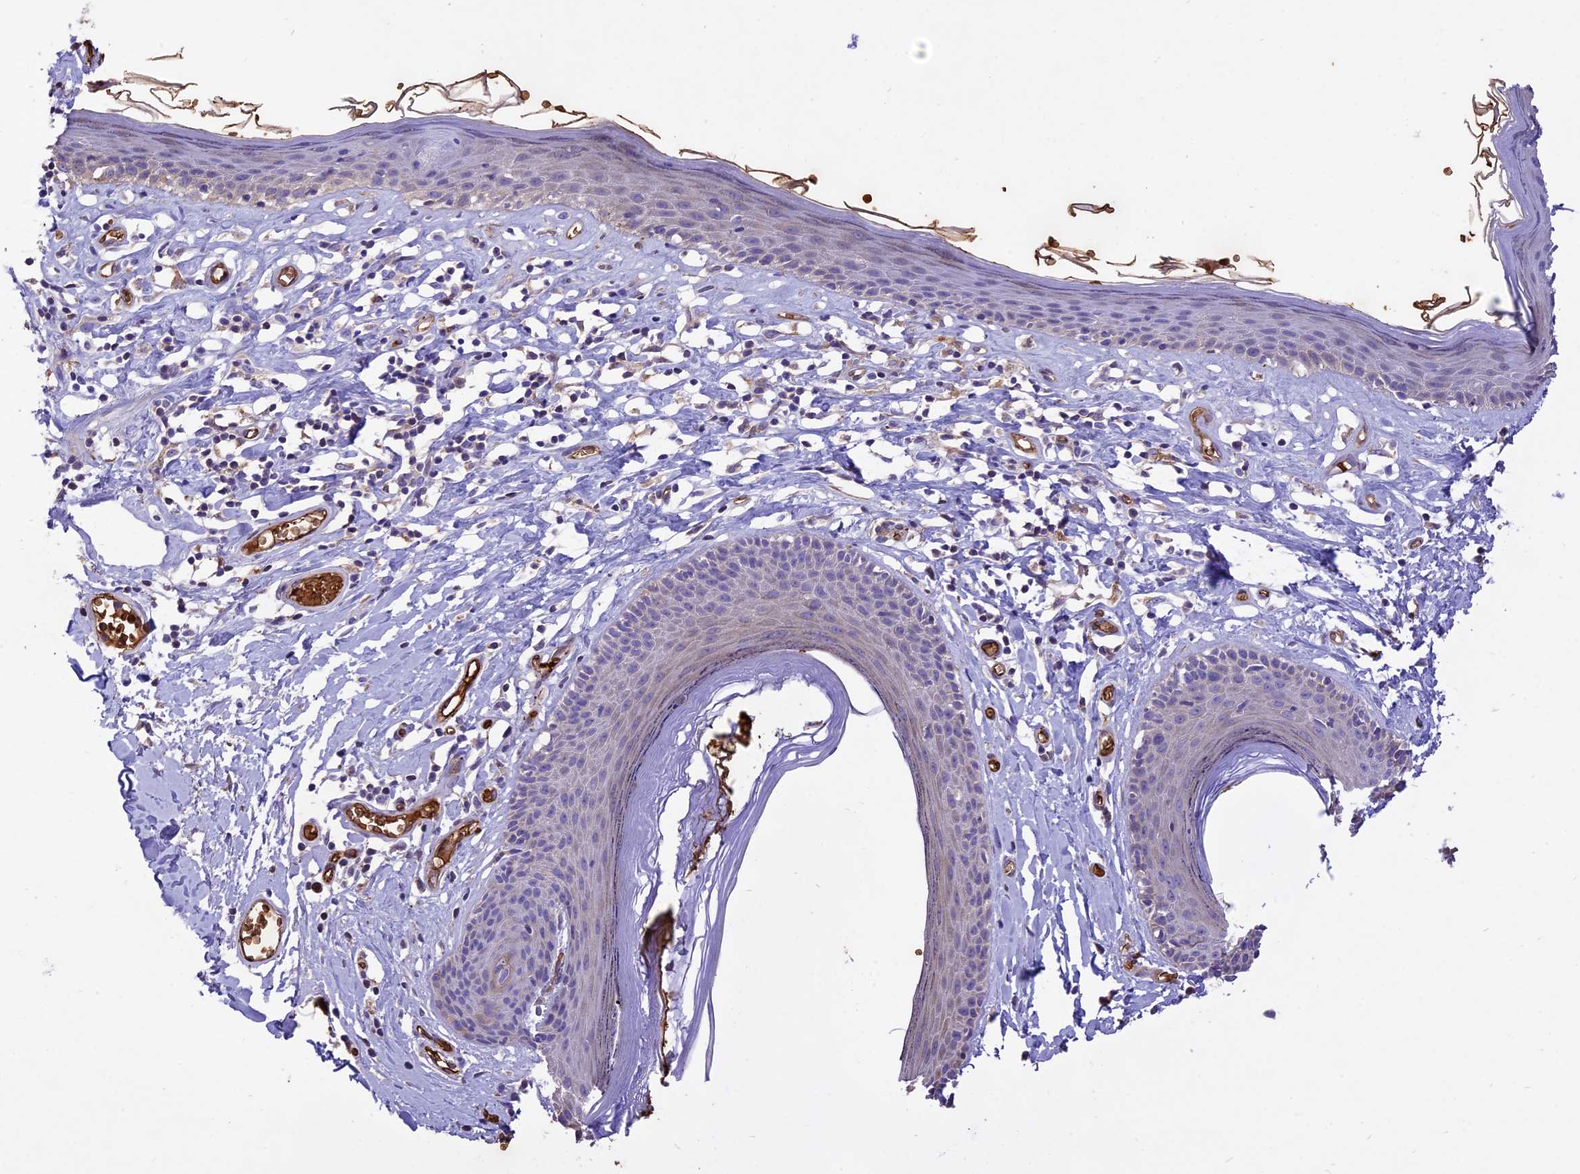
{"staining": {"intensity": "moderate", "quantity": "<25%", "location": "cytoplasmic/membranous"}, "tissue": "skin", "cell_type": "Epidermal cells", "image_type": "normal", "snomed": [{"axis": "morphology", "description": "Normal tissue, NOS"}, {"axis": "topography", "description": "Adipose tissue"}, {"axis": "topography", "description": "Vascular tissue"}, {"axis": "topography", "description": "Vulva"}, {"axis": "topography", "description": "Peripheral nerve tissue"}], "caption": "Brown immunohistochemical staining in unremarkable skin reveals moderate cytoplasmic/membranous expression in about <25% of epidermal cells.", "gene": "TTC4", "patient": {"sex": "female", "age": 86}}